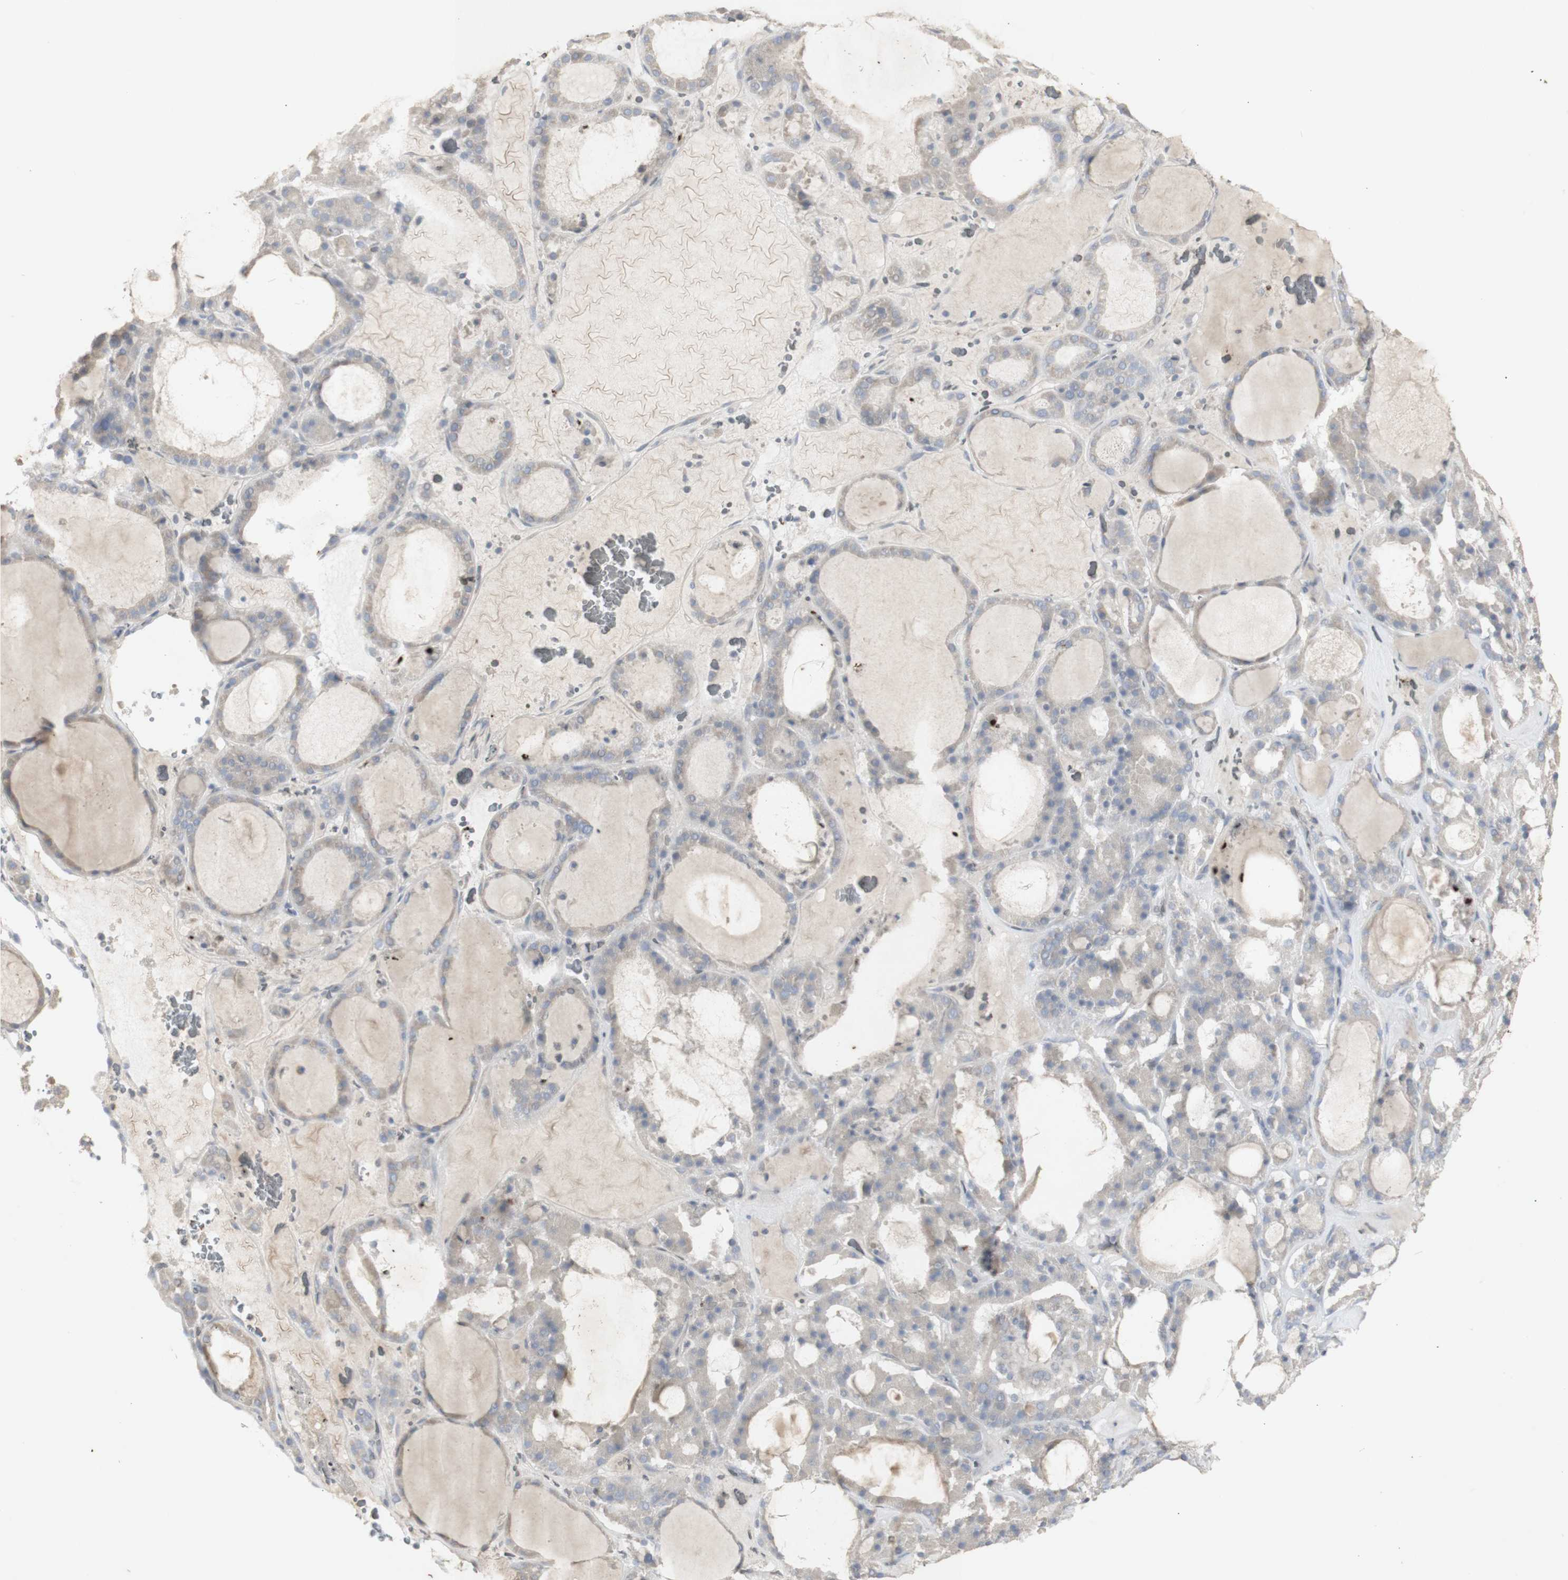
{"staining": {"intensity": "weak", "quantity": ">75%", "location": "cytoplasmic/membranous"}, "tissue": "thyroid gland", "cell_type": "Glandular cells", "image_type": "normal", "snomed": [{"axis": "morphology", "description": "Normal tissue, NOS"}, {"axis": "morphology", "description": "Carcinoma, NOS"}, {"axis": "topography", "description": "Thyroid gland"}], "caption": "Thyroid gland stained with immunohistochemistry demonstrates weak cytoplasmic/membranous staining in approximately >75% of glandular cells.", "gene": "INS", "patient": {"sex": "female", "age": 86}}